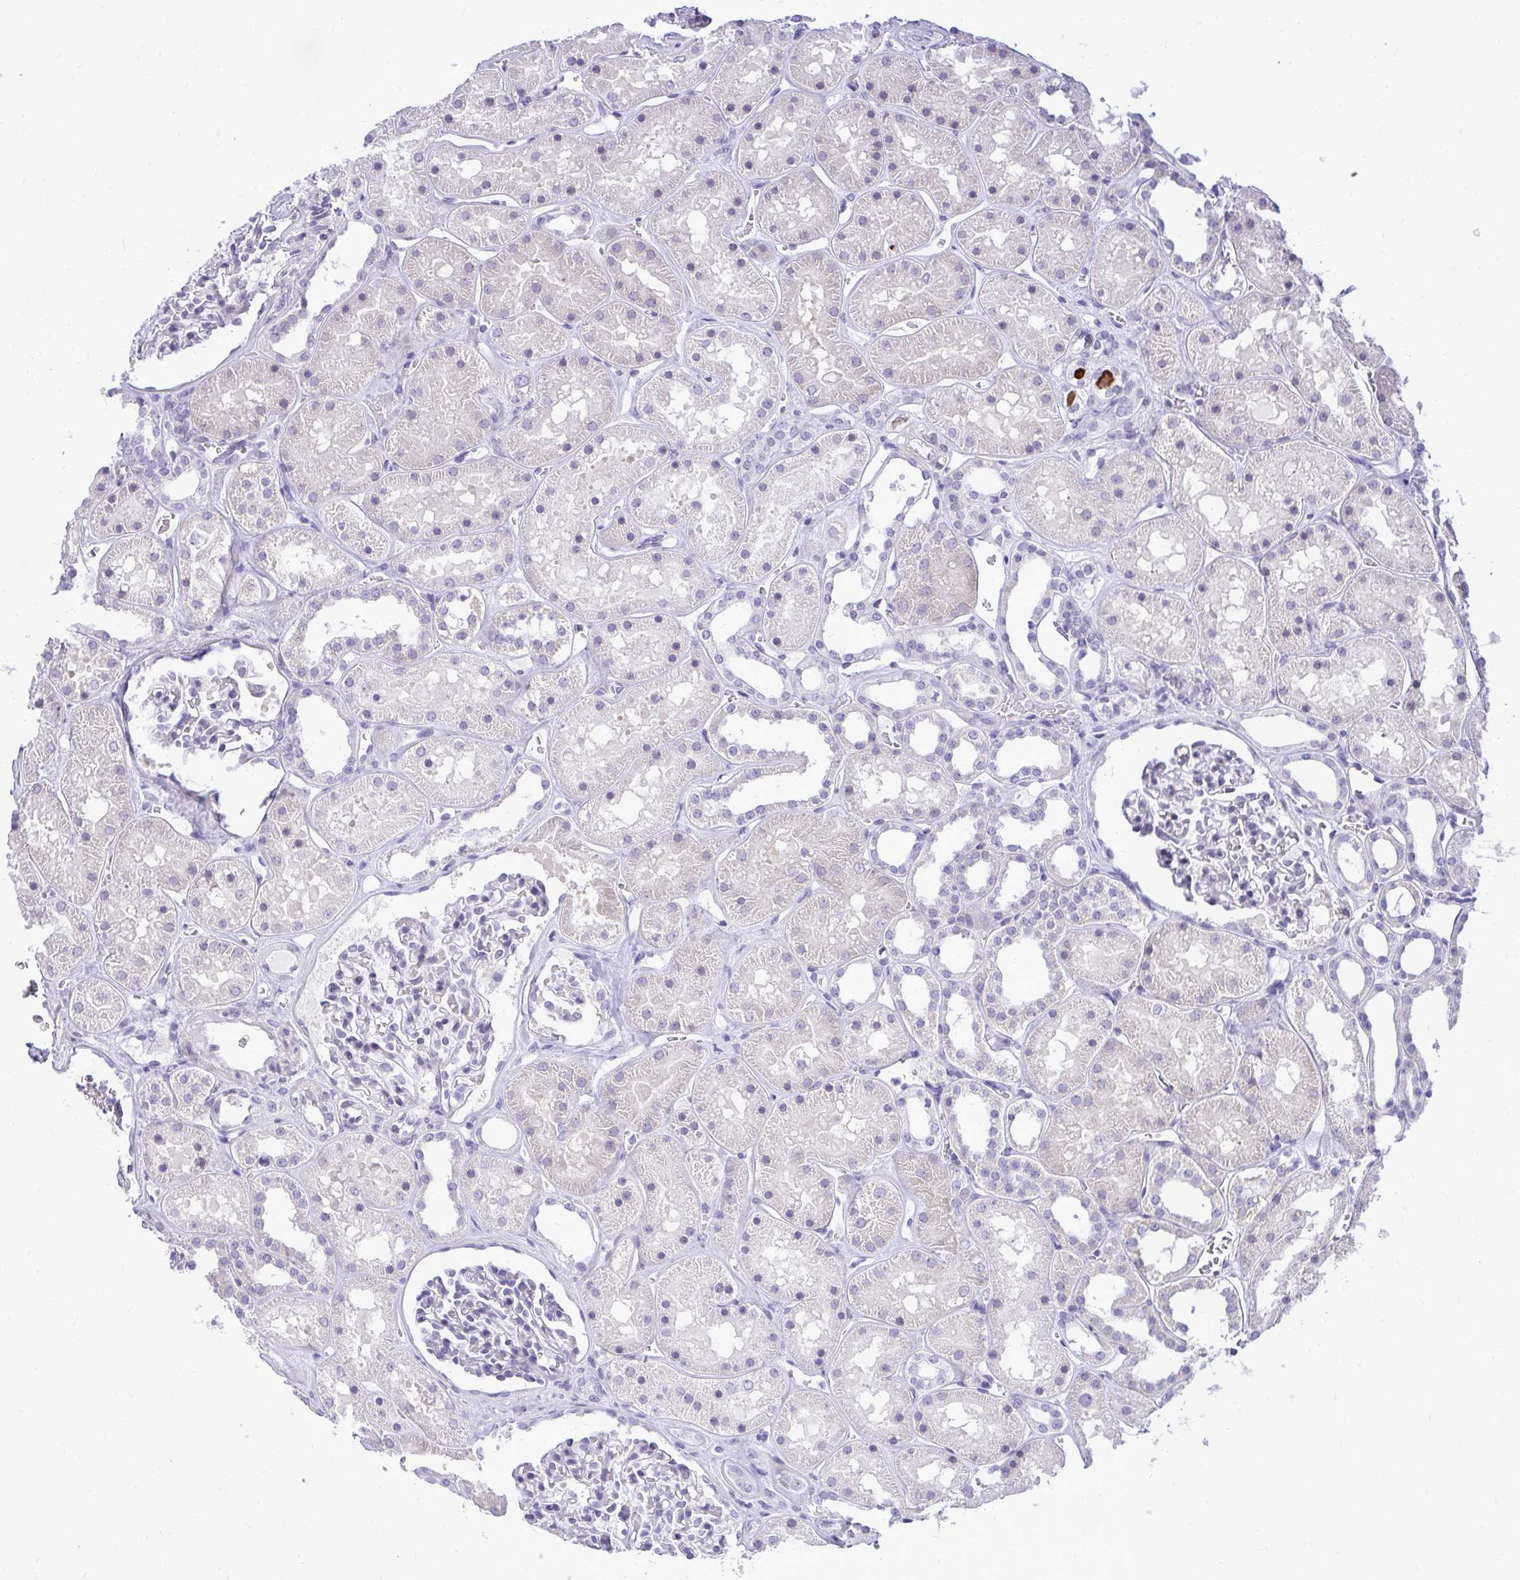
{"staining": {"intensity": "negative", "quantity": "none", "location": "none"}, "tissue": "kidney", "cell_type": "Cells in glomeruli", "image_type": "normal", "snomed": [{"axis": "morphology", "description": "Normal tissue, NOS"}, {"axis": "topography", "description": "Kidney"}], "caption": "Immunohistochemical staining of unremarkable human kidney shows no significant positivity in cells in glomeruli.", "gene": "GABRA1", "patient": {"sex": "female", "age": 41}}